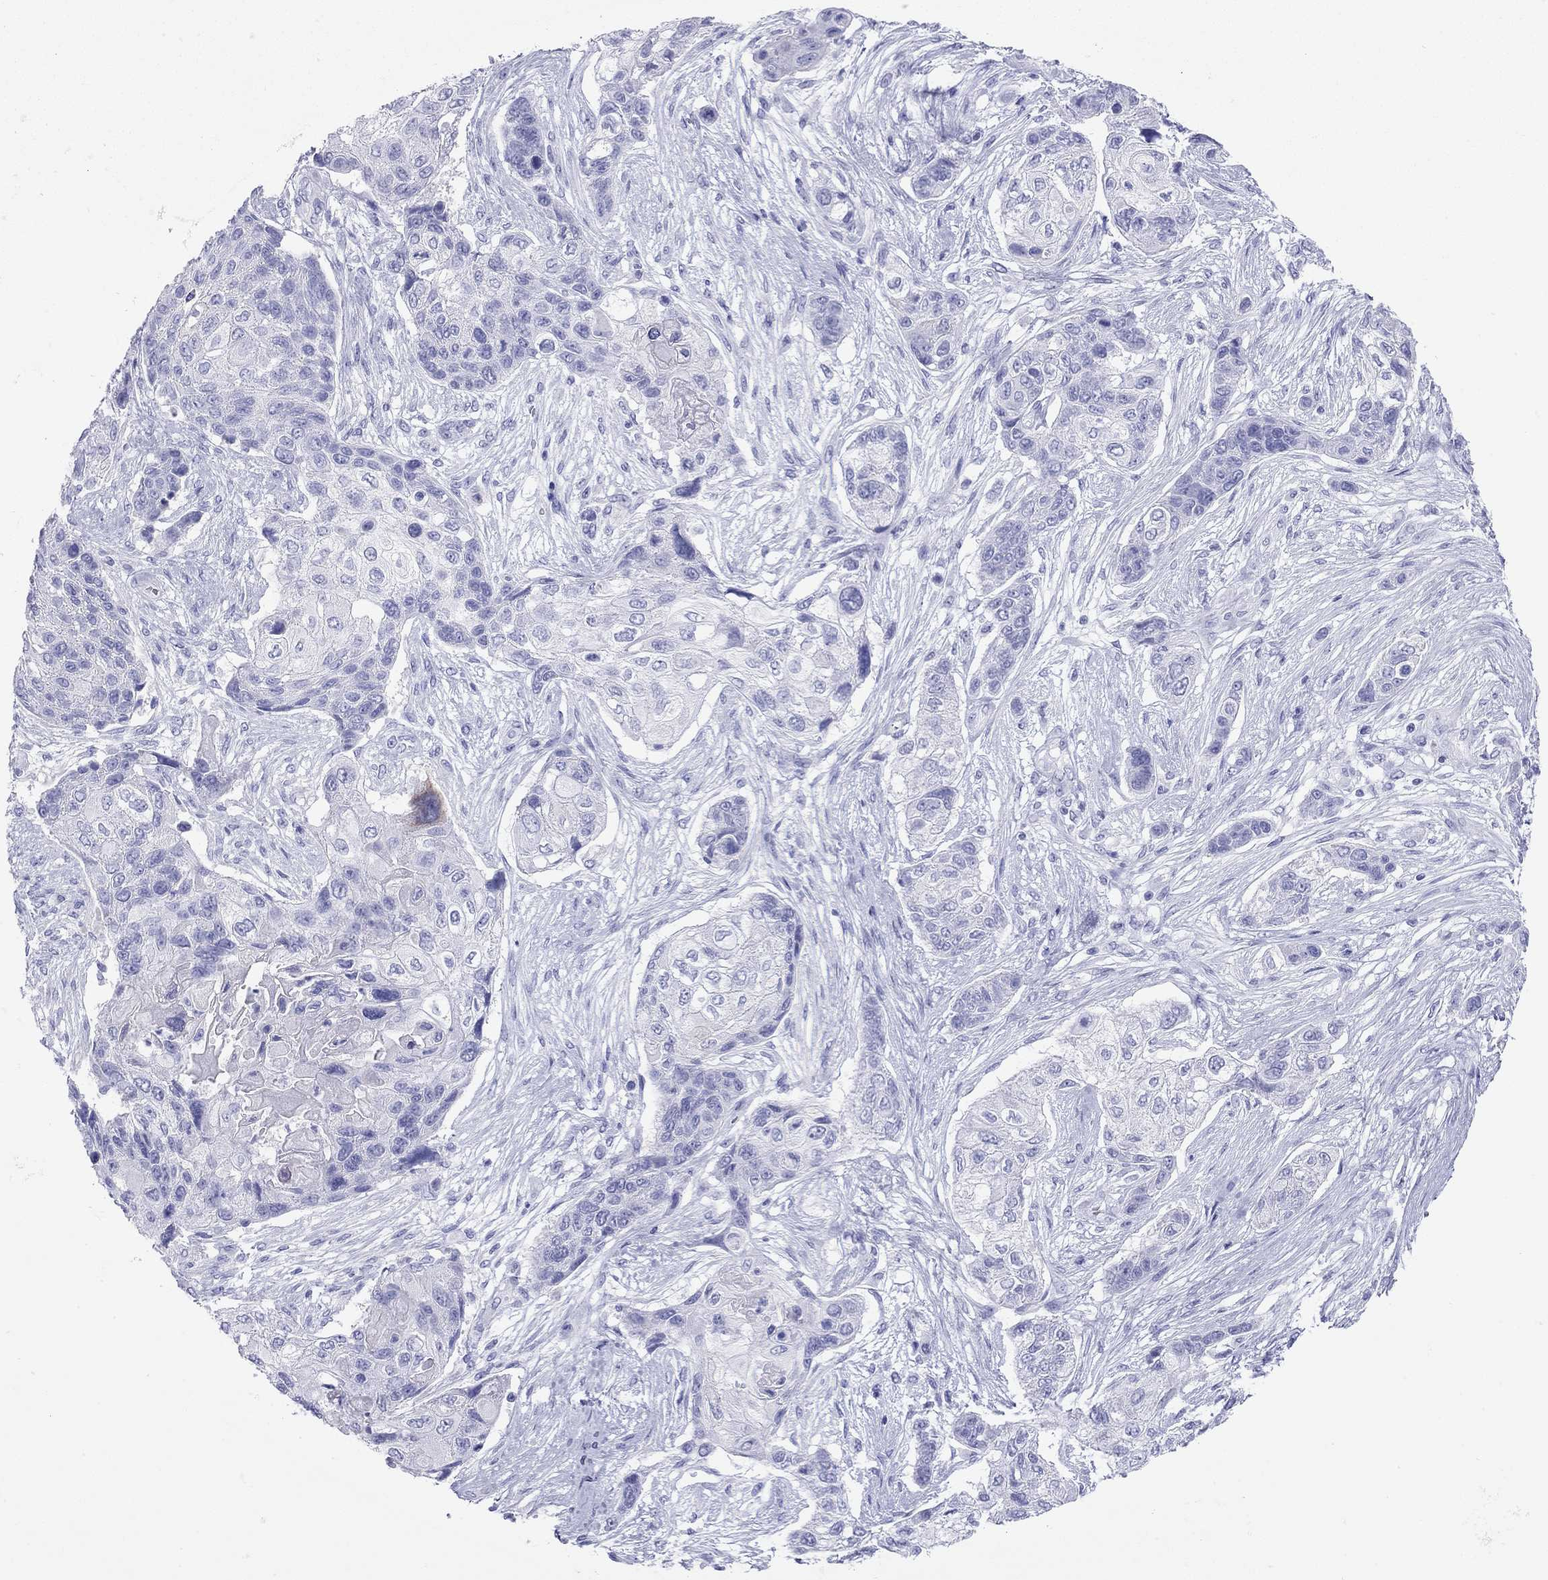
{"staining": {"intensity": "negative", "quantity": "none", "location": "none"}, "tissue": "lung cancer", "cell_type": "Tumor cells", "image_type": "cancer", "snomed": [{"axis": "morphology", "description": "Squamous cell carcinoma, NOS"}, {"axis": "topography", "description": "Lung"}], "caption": "There is no significant positivity in tumor cells of lung cancer.", "gene": "HLA-DQB2", "patient": {"sex": "male", "age": 69}}